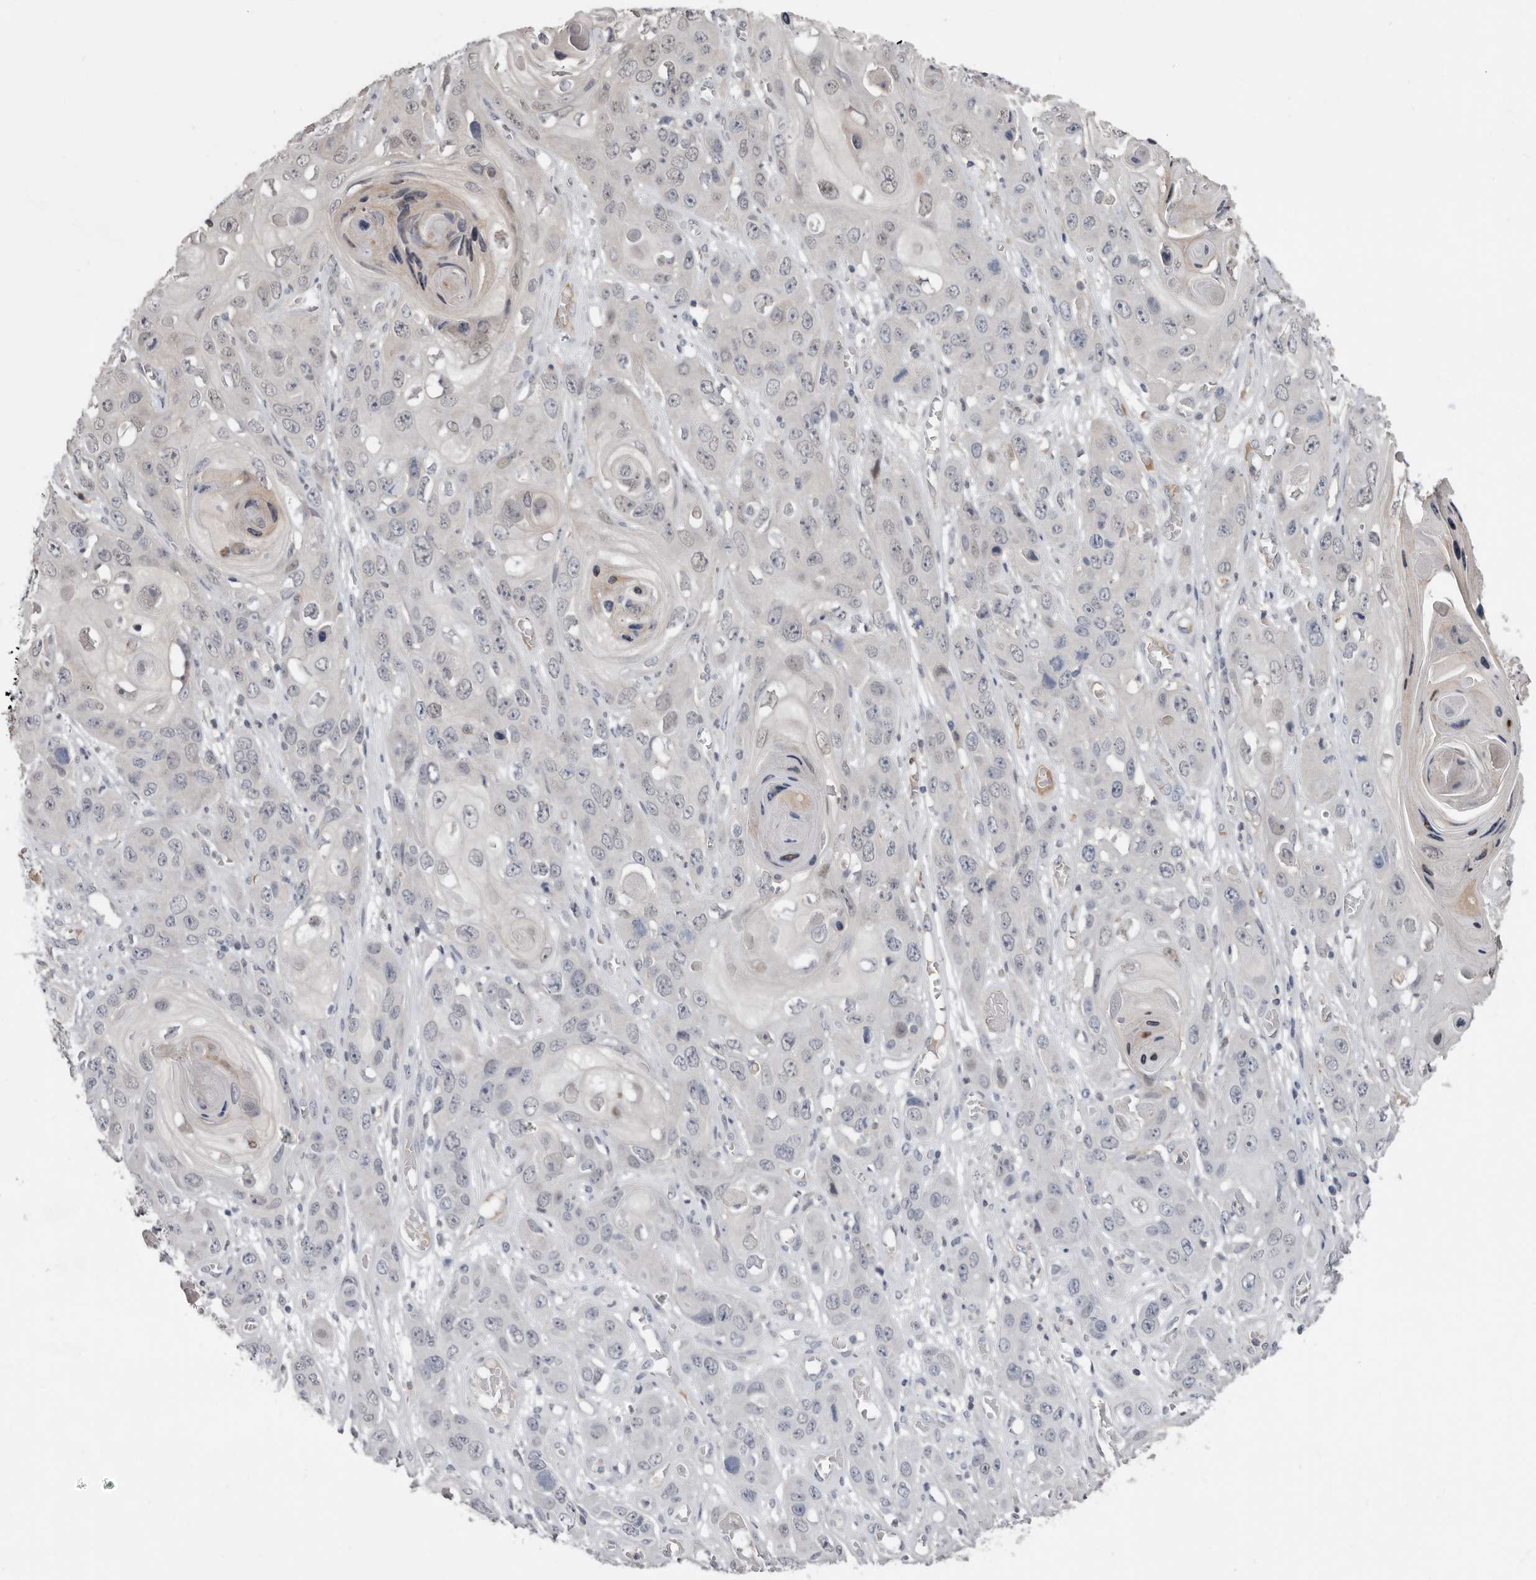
{"staining": {"intensity": "weak", "quantity": "<25%", "location": "nuclear"}, "tissue": "skin cancer", "cell_type": "Tumor cells", "image_type": "cancer", "snomed": [{"axis": "morphology", "description": "Squamous cell carcinoma, NOS"}, {"axis": "topography", "description": "Skin"}], "caption": "There is no significant positivity in tumor cells of skin cancer.", "gene": "RBKS", "patient": {"sex": "male", "age": 55}}